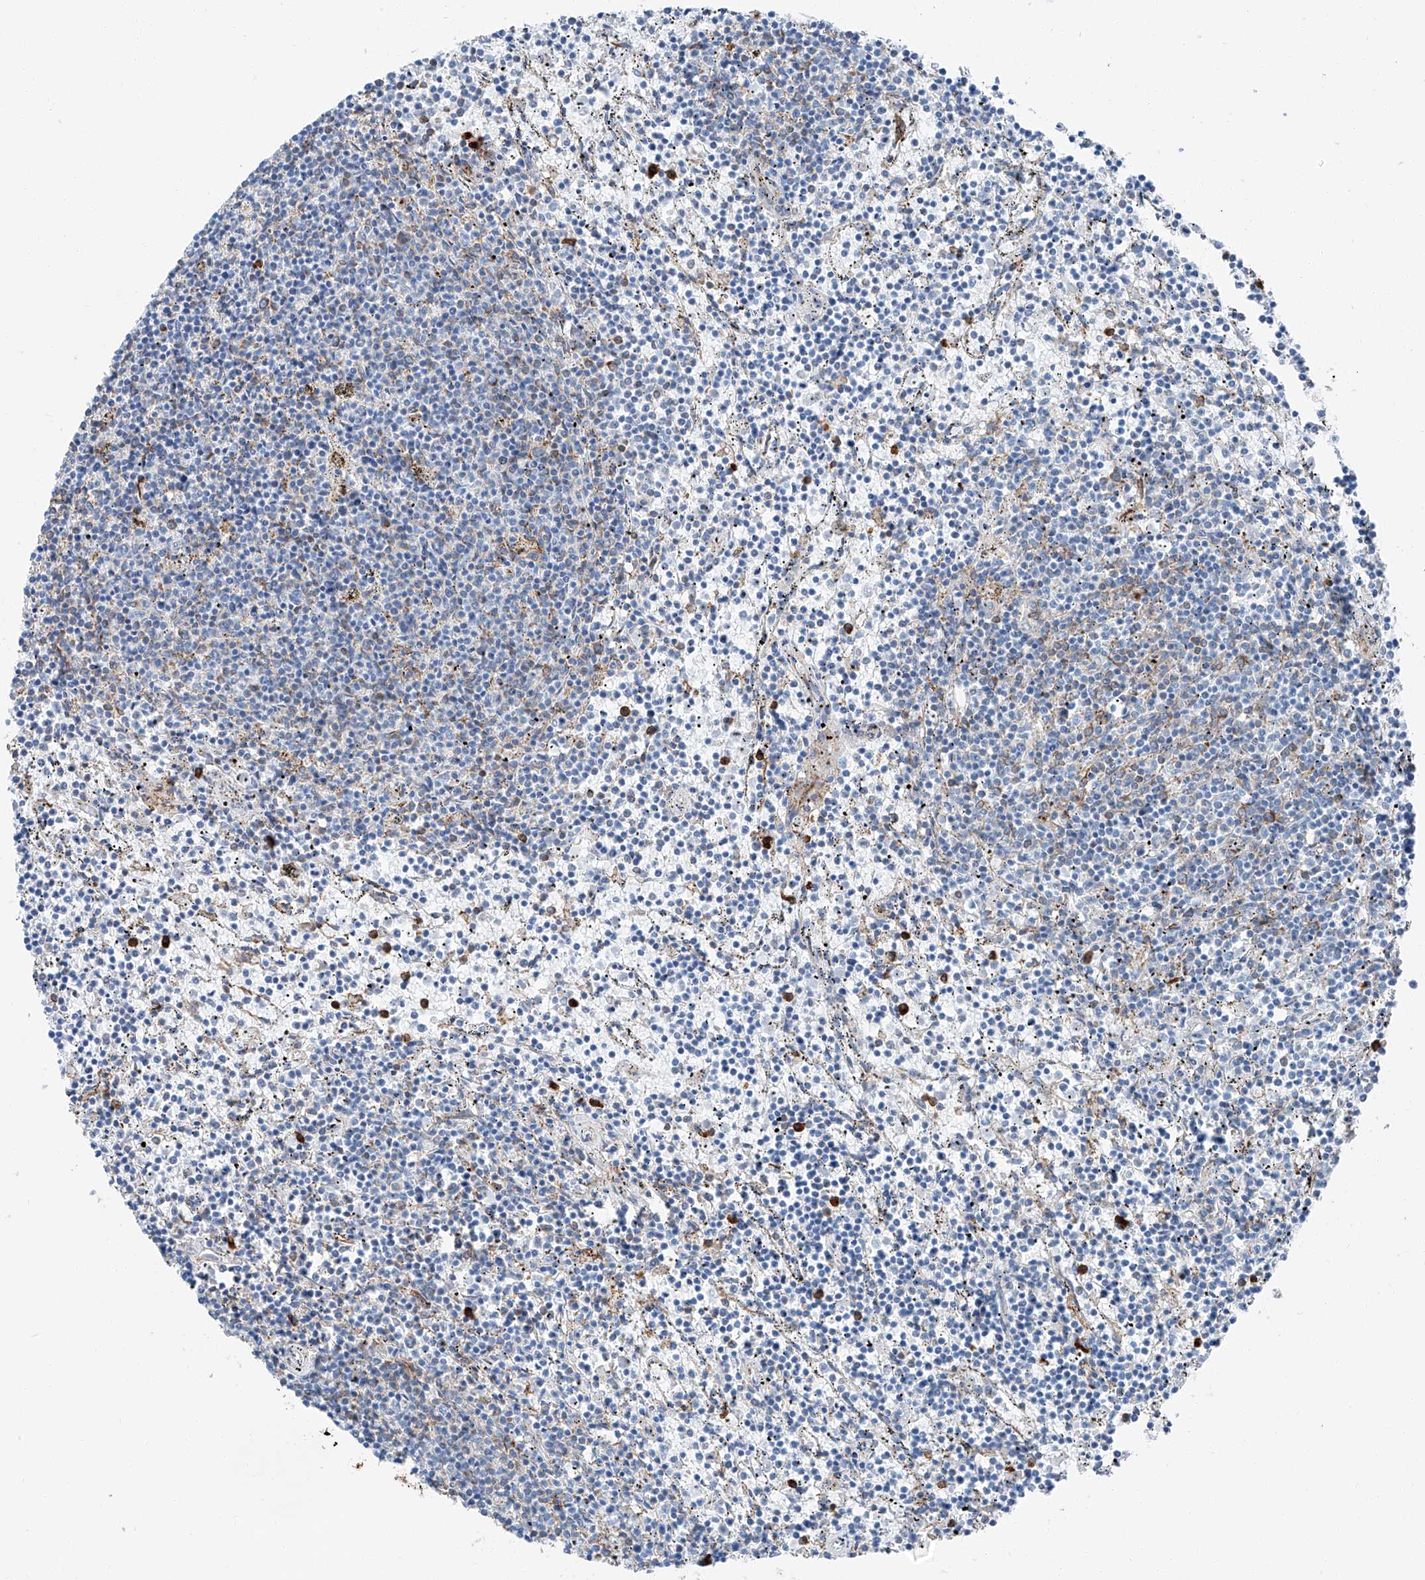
{"staining": {"intensity": "negative", "quantity": "none", "location": "none"}, "tissue": "lymphoma", "cell_type": "Tumor cells", "image_type": "cancer", "snomed": [{"axis": "morphology", "description": "Malignant lymphoma, non-Hodgkin's type, Low grade"}, {"axis": "topography", "description": "Spleen"}], "caption": "A histopathology image of human malignant lymphoma, non-Hodgkin's type (low-grade) is negative for staining in tumor cells.", "gene": "ZNF804A", "patient": {"sex": "female", "age": 50}}